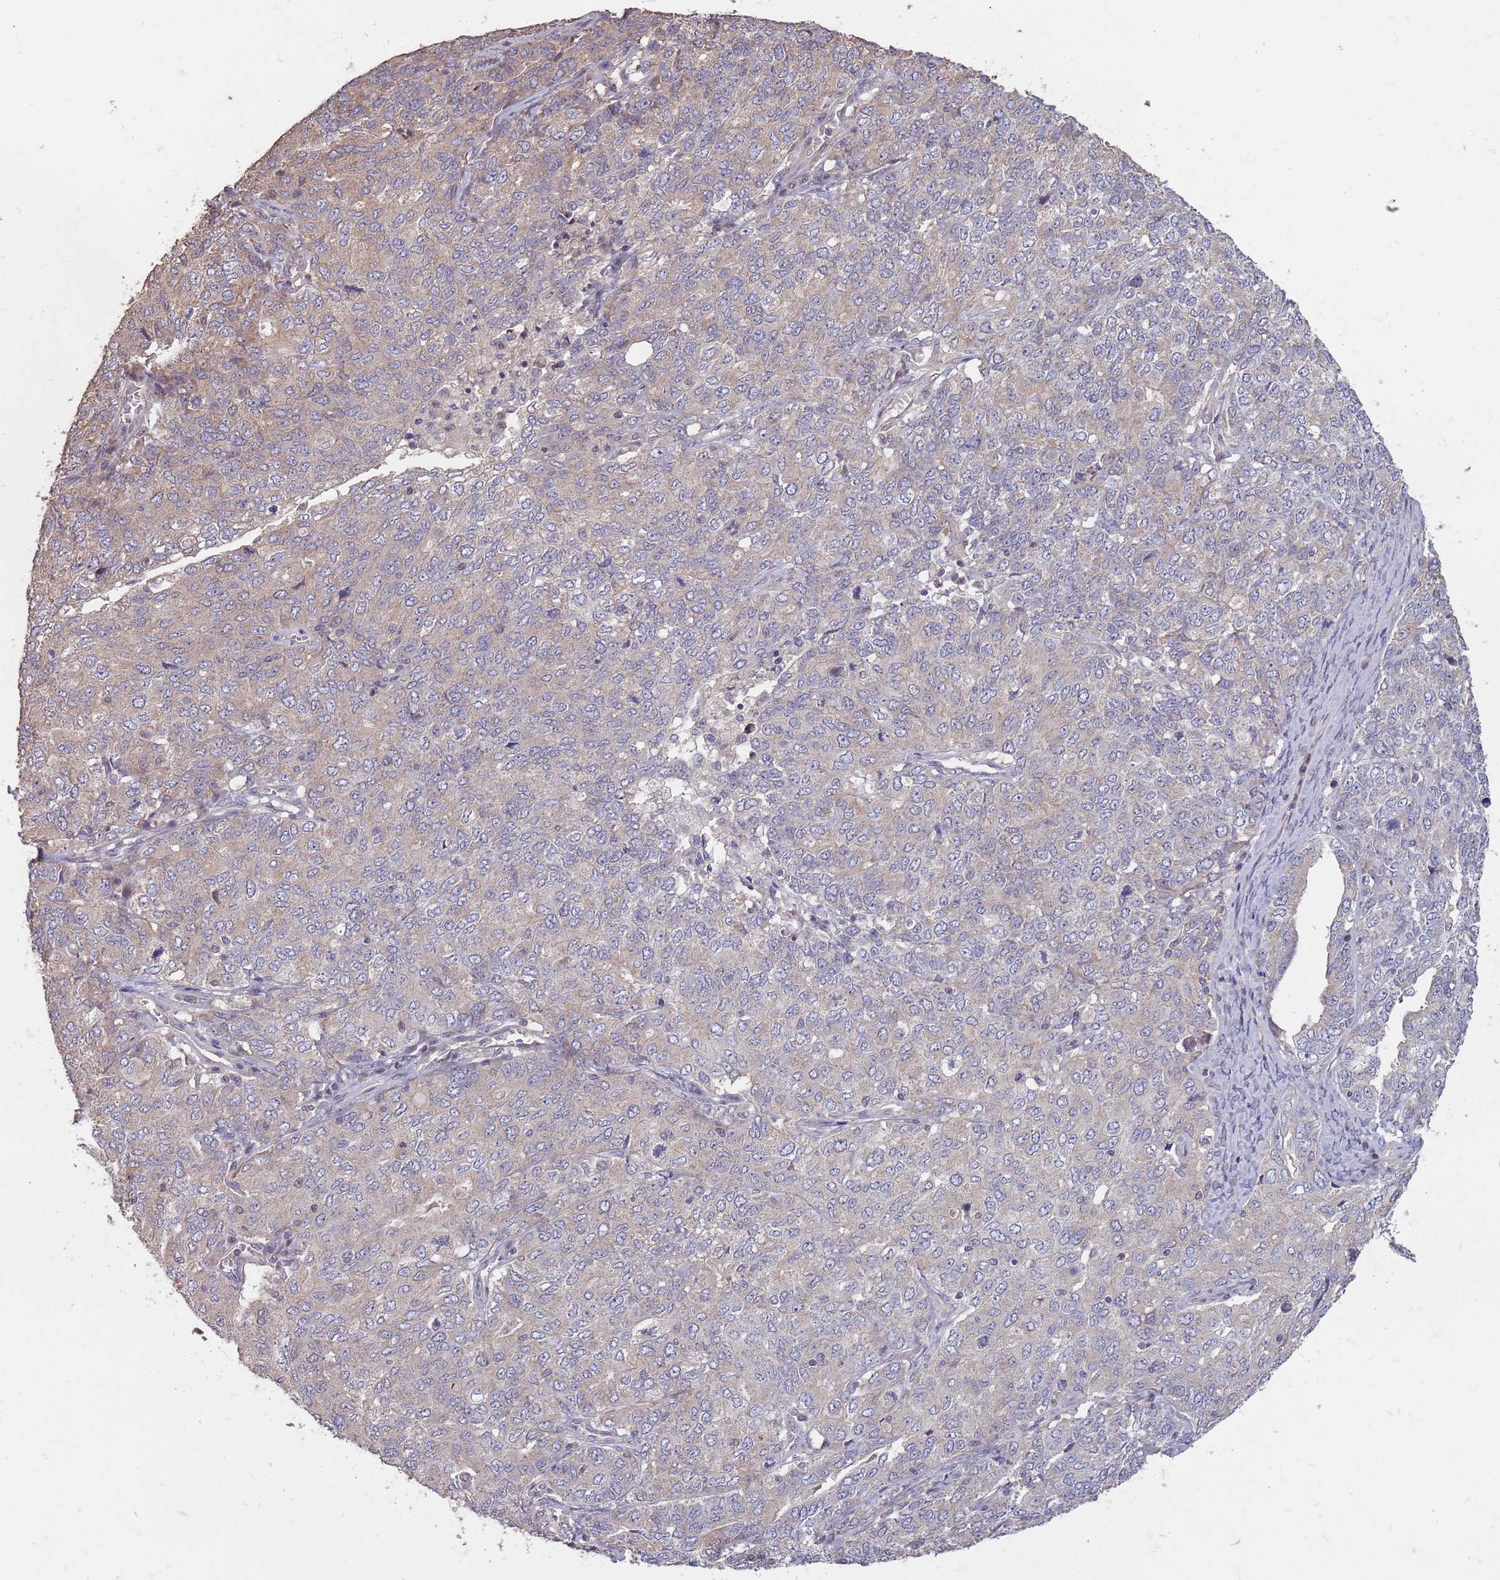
{"staining": {"intensity": "weak", "quantity": "<25%", "location": "cytoplasmic/membranous"}, "tissue": "ovarian cancer", "cell_type": "Tumor cells", "image_type": "cancer", "snomed": [{"axis": "morphology", "description": "Carcinoma, endometroid"}, {"axis": "topography", "description": "Ovary"}], "caption": "This is an immunohistochemistry photomicrograph of human endometroid carcinoma (ovarian). There is no expression in tumor cells.", "gene": "MBD3L1", "patient": {"sex": "female", "age": 62}}